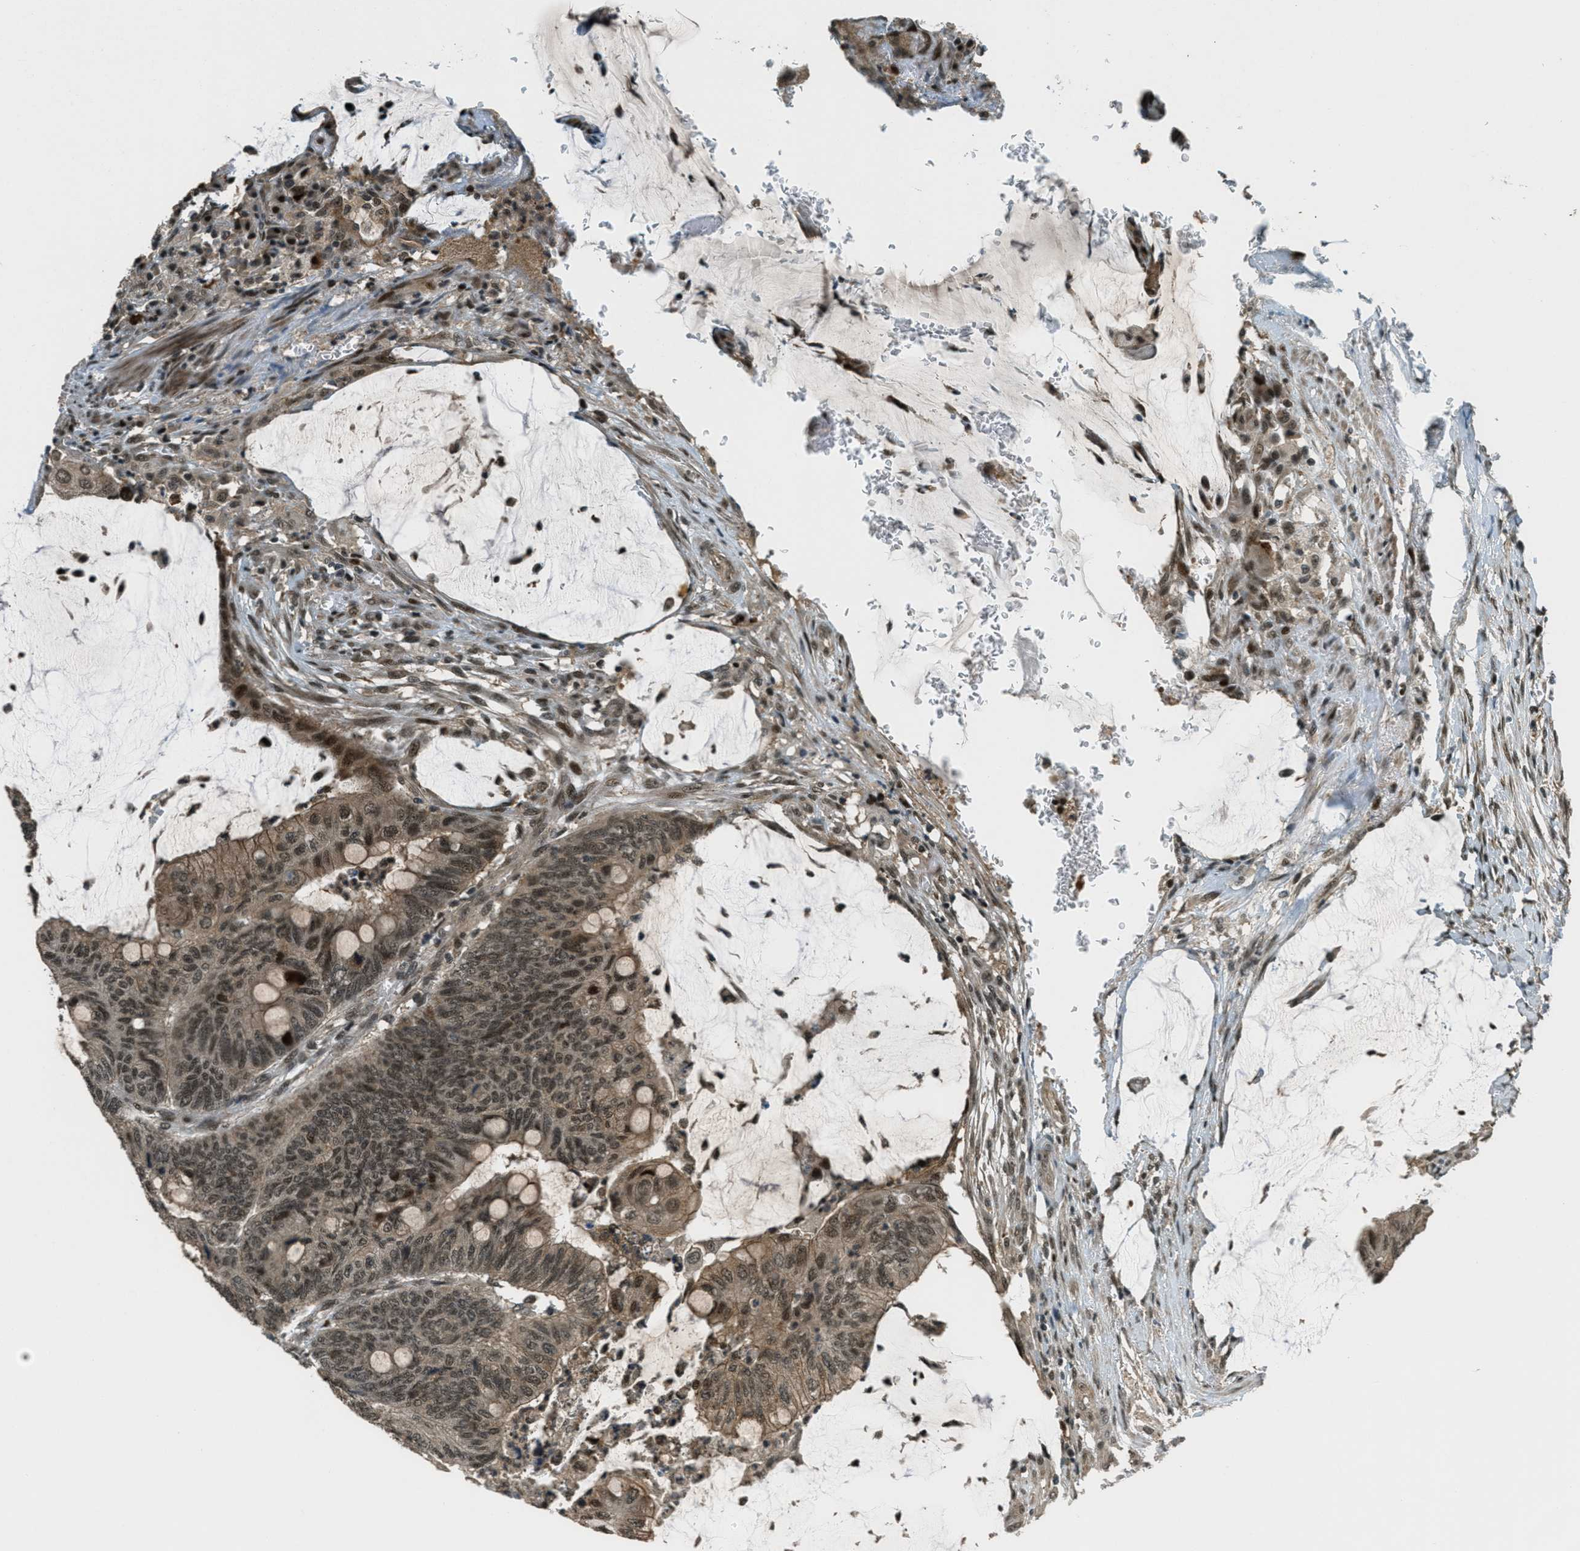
{"staining": {"intensity": "moderate", "quantity": ">75%", "location": "cytoplasmic/membranous,nuclear"}, "tissue": "colorectal cancer", "cell_type": "Tumor cells", "image_type": "cancer", "snomed": [{"axis": "morphology", "description": "Normal tissue, NOS"}, {"axis": "morphology", "description": "Adenocarcinoma, NOS"}, {"axis": "topography", "description": "Rectum"}], "caption": "Immunohistochemical staining of colorectal cancer displays medium levels of moderate cytoplasmic/membranous and nuclear protein expression in about >75% of tumor cells.", "gene": "FOXM1", "patient": {"sex": "male", "age": 92}}